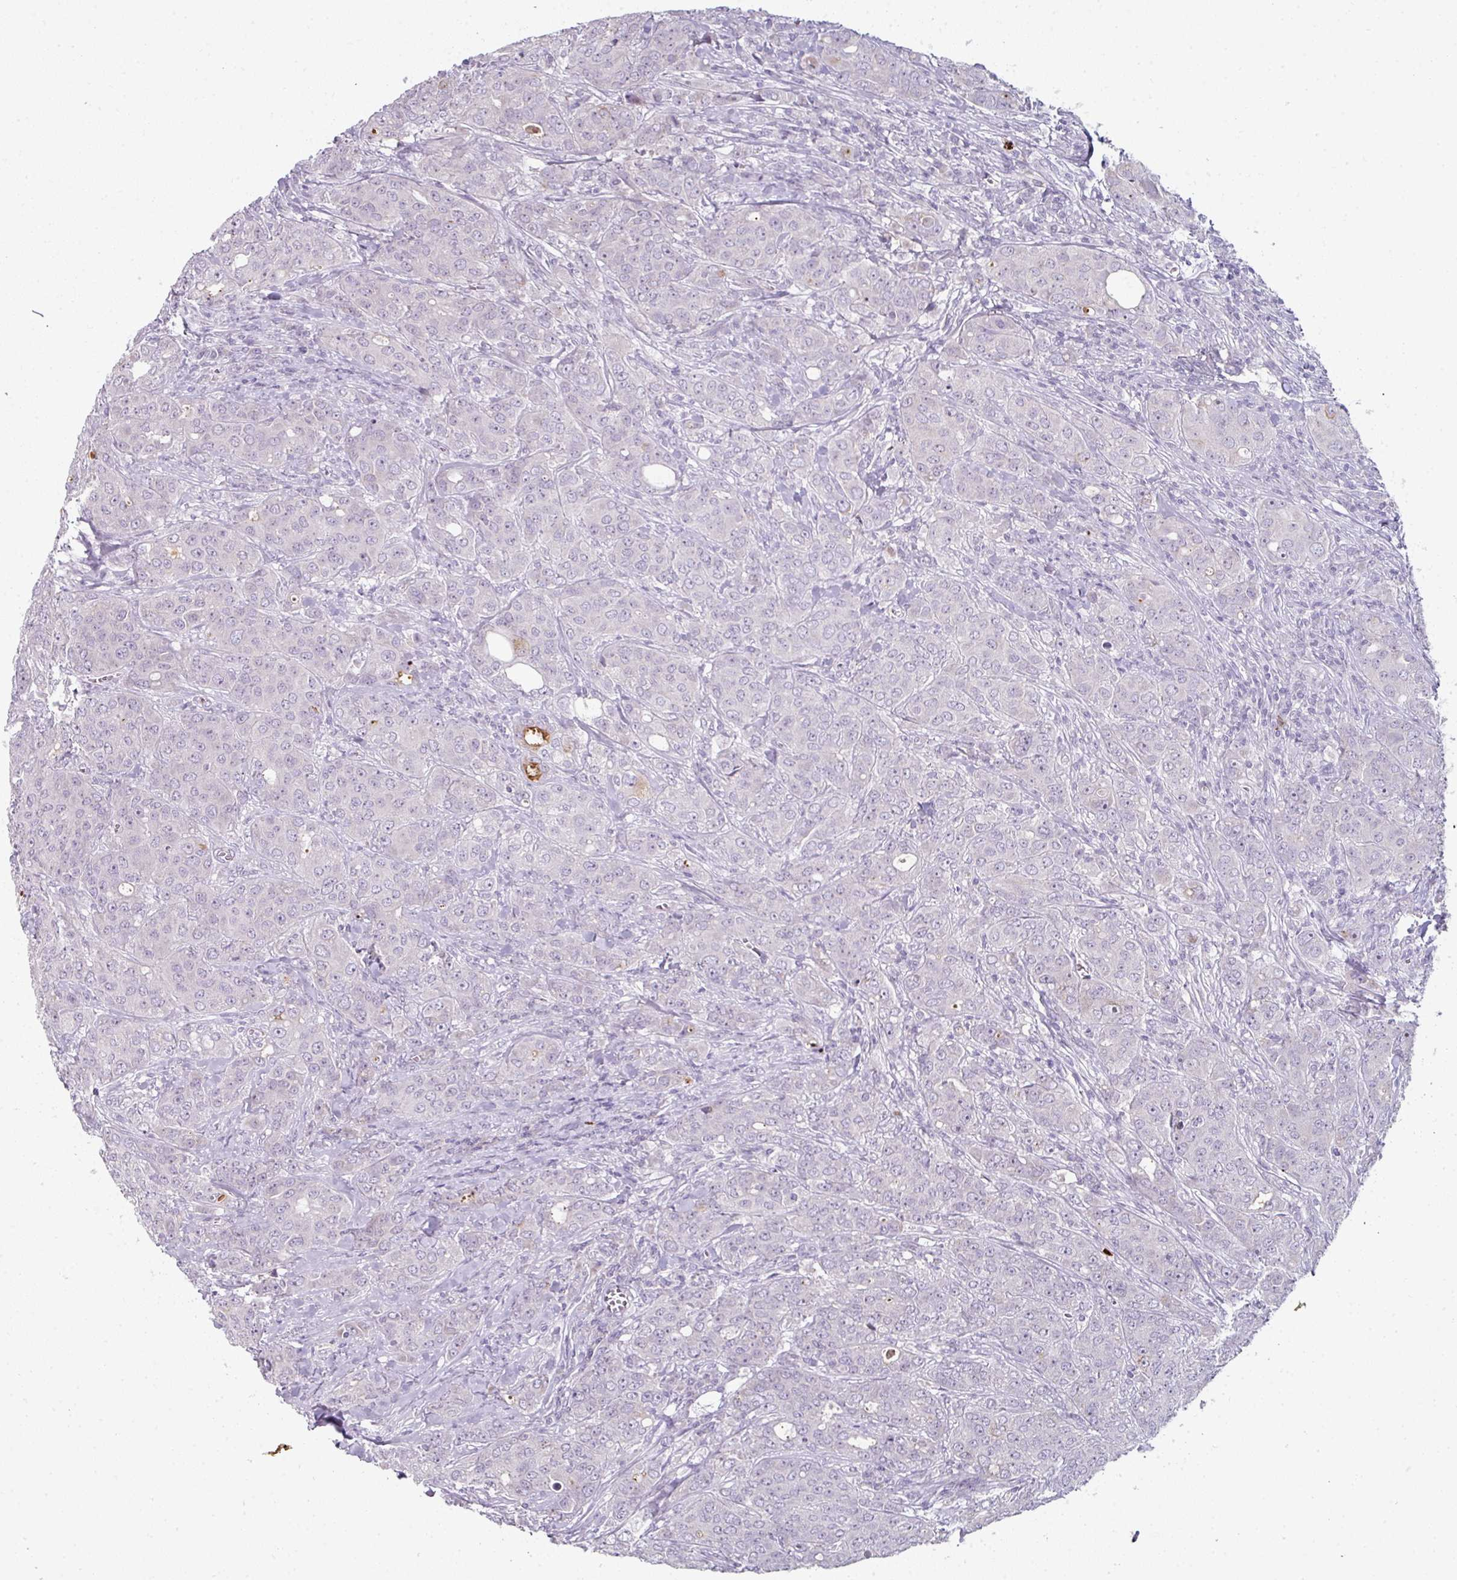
{"staining": {"intensity": "negative", "quantity": "none", "location": "none"}, "tissue": "breast cancer", "cell_type": "Tumor cells", "image_type": "cancer", "snomed": [{"axis": "morphology", "description": "Duct carcinoma"}, {"axis": "topography", "description": "Breast"}], "caption": "Immunohistochemical staining of breast cancer (invasive ductal carcinoma) demonstrates no significant positivity in tumor cells.", "gene": "FHAD1", "patient": {"sex": "female", "age": 43}}